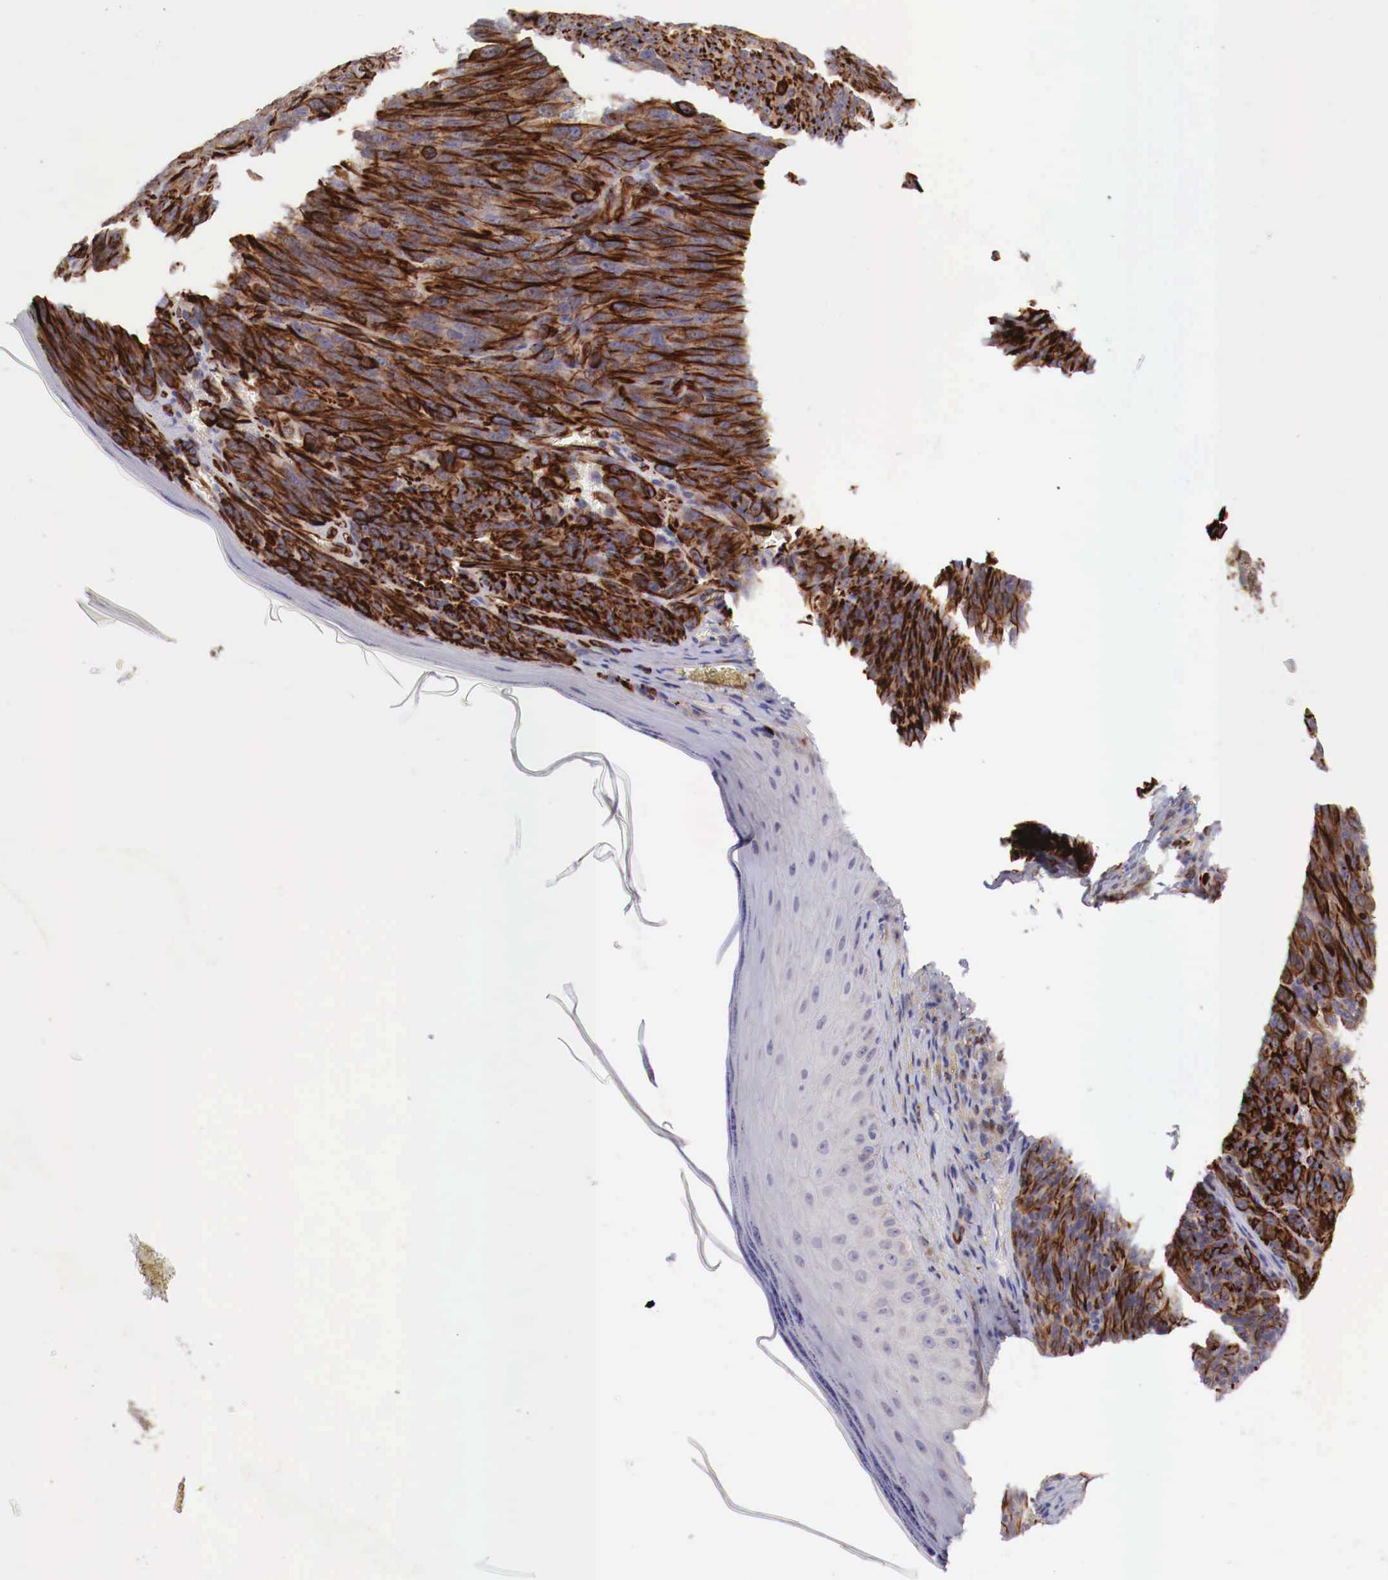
{"staining": {"intensity": "strong", "quantity": ">75%", "location": "cytoplasmic/membranous"}, "tissue": "melanoma", "cell_type": "Tumor cells", "image_type": "cancer", "snomed": [{"axis": "morphology", "description": "Malignant melanoma, NOS"}, {"axis": "topography", "description": "Skin"}], "caption": "Melanoma stained for a protein (brown) displays strong cytoplasmic/membranous positive positivity in approximately >75% of tumor cells.", "gene": "WT1", "patient": {"sex": "male", "age": 76}}